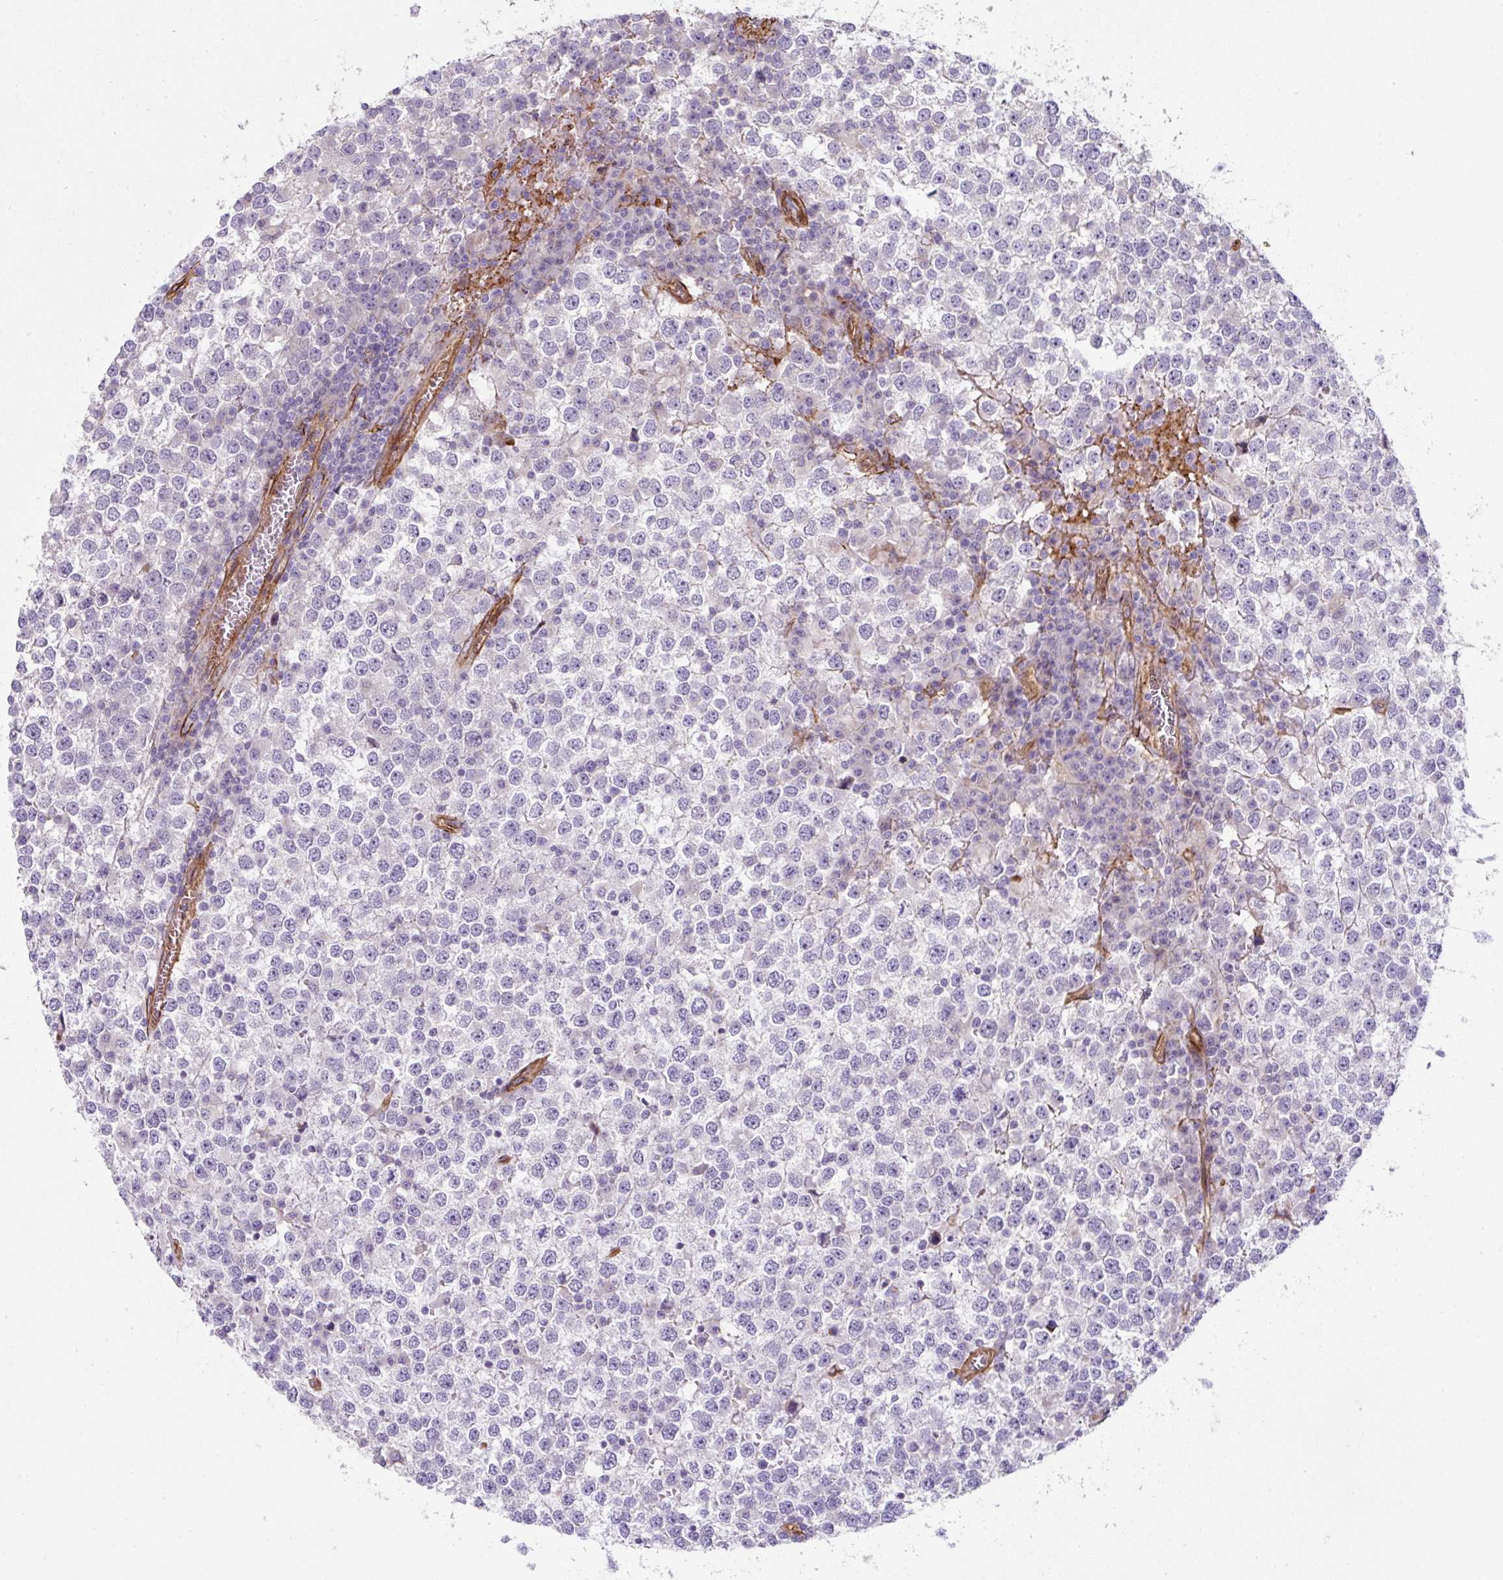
{"staining": {"intensity": "negative", "quantity": "none", "location": "none"}, "tissue": "testis cancer", "cell_type": "Tumor cells", "image_type": "cancer", "snomed": [{"axis": "morphology", "description": "Seminoma, NOS"}, {"axis": "topography", "description": "Testis"}], "caption": "Protein analysis of testis cancer displays no significant expression in tumor cells.", "gene": "ANKUB1", "patient": {"sex": "male", "age": 65}}